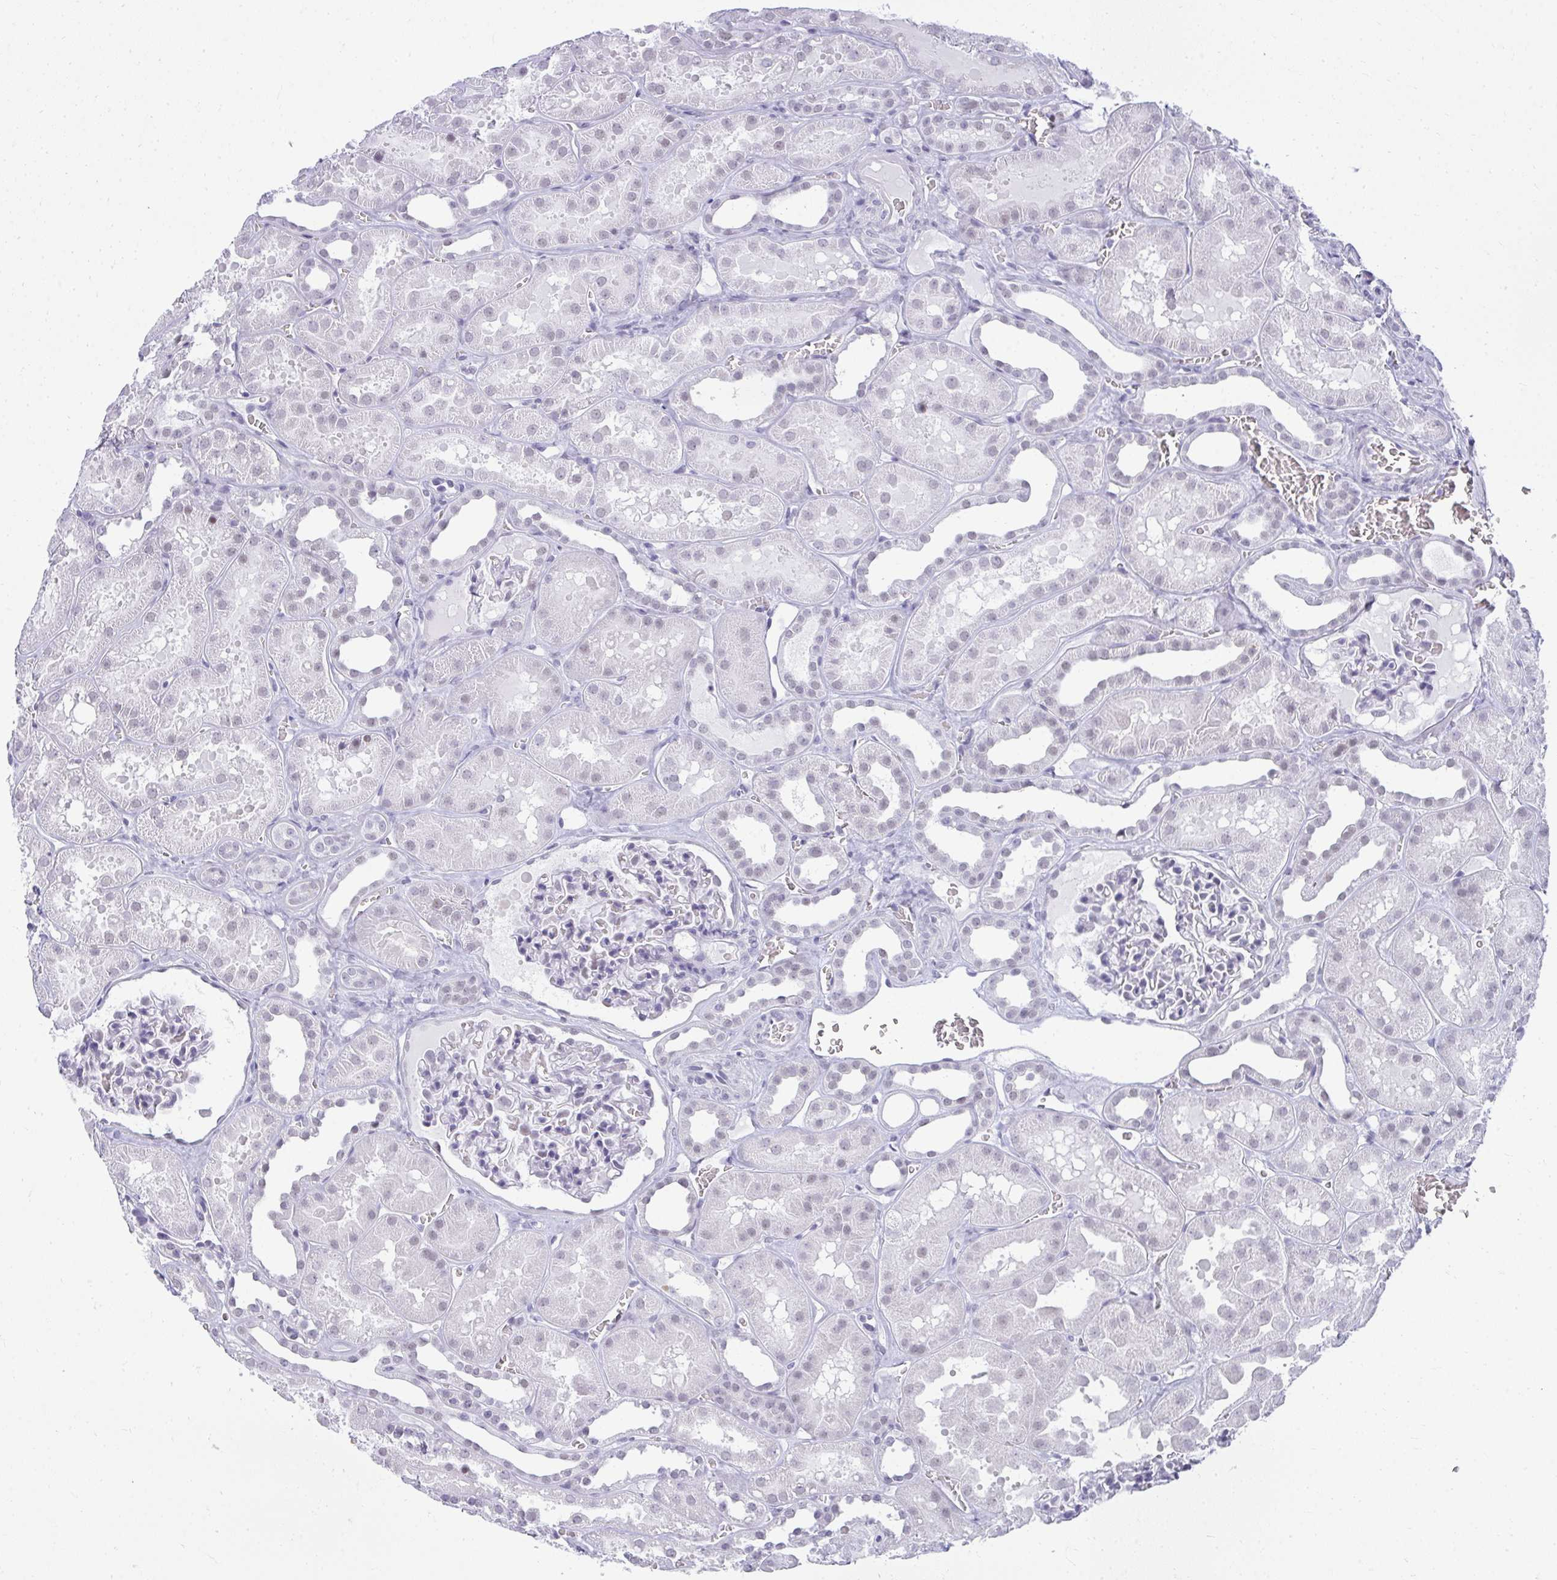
{"staining": {"intensity": "negative", "quantity": "none", "location": "none"}, "tissue": "kidney", "cell_type": "Cells in glomeruli", "image_type": "normal", "snomed": [{"axis": "morphology", "description": "Normal tissue, NOS"}, {"axis": "topography", "description": "Kidney"}], "caption": "This is an immunohistochemistry (IHC) histopathology image of unremarkable human kidney. There is no staining in cells in glomeruli.", "gene": "PLA2G1B", "patient": {"sex": "female", "age": 41}}